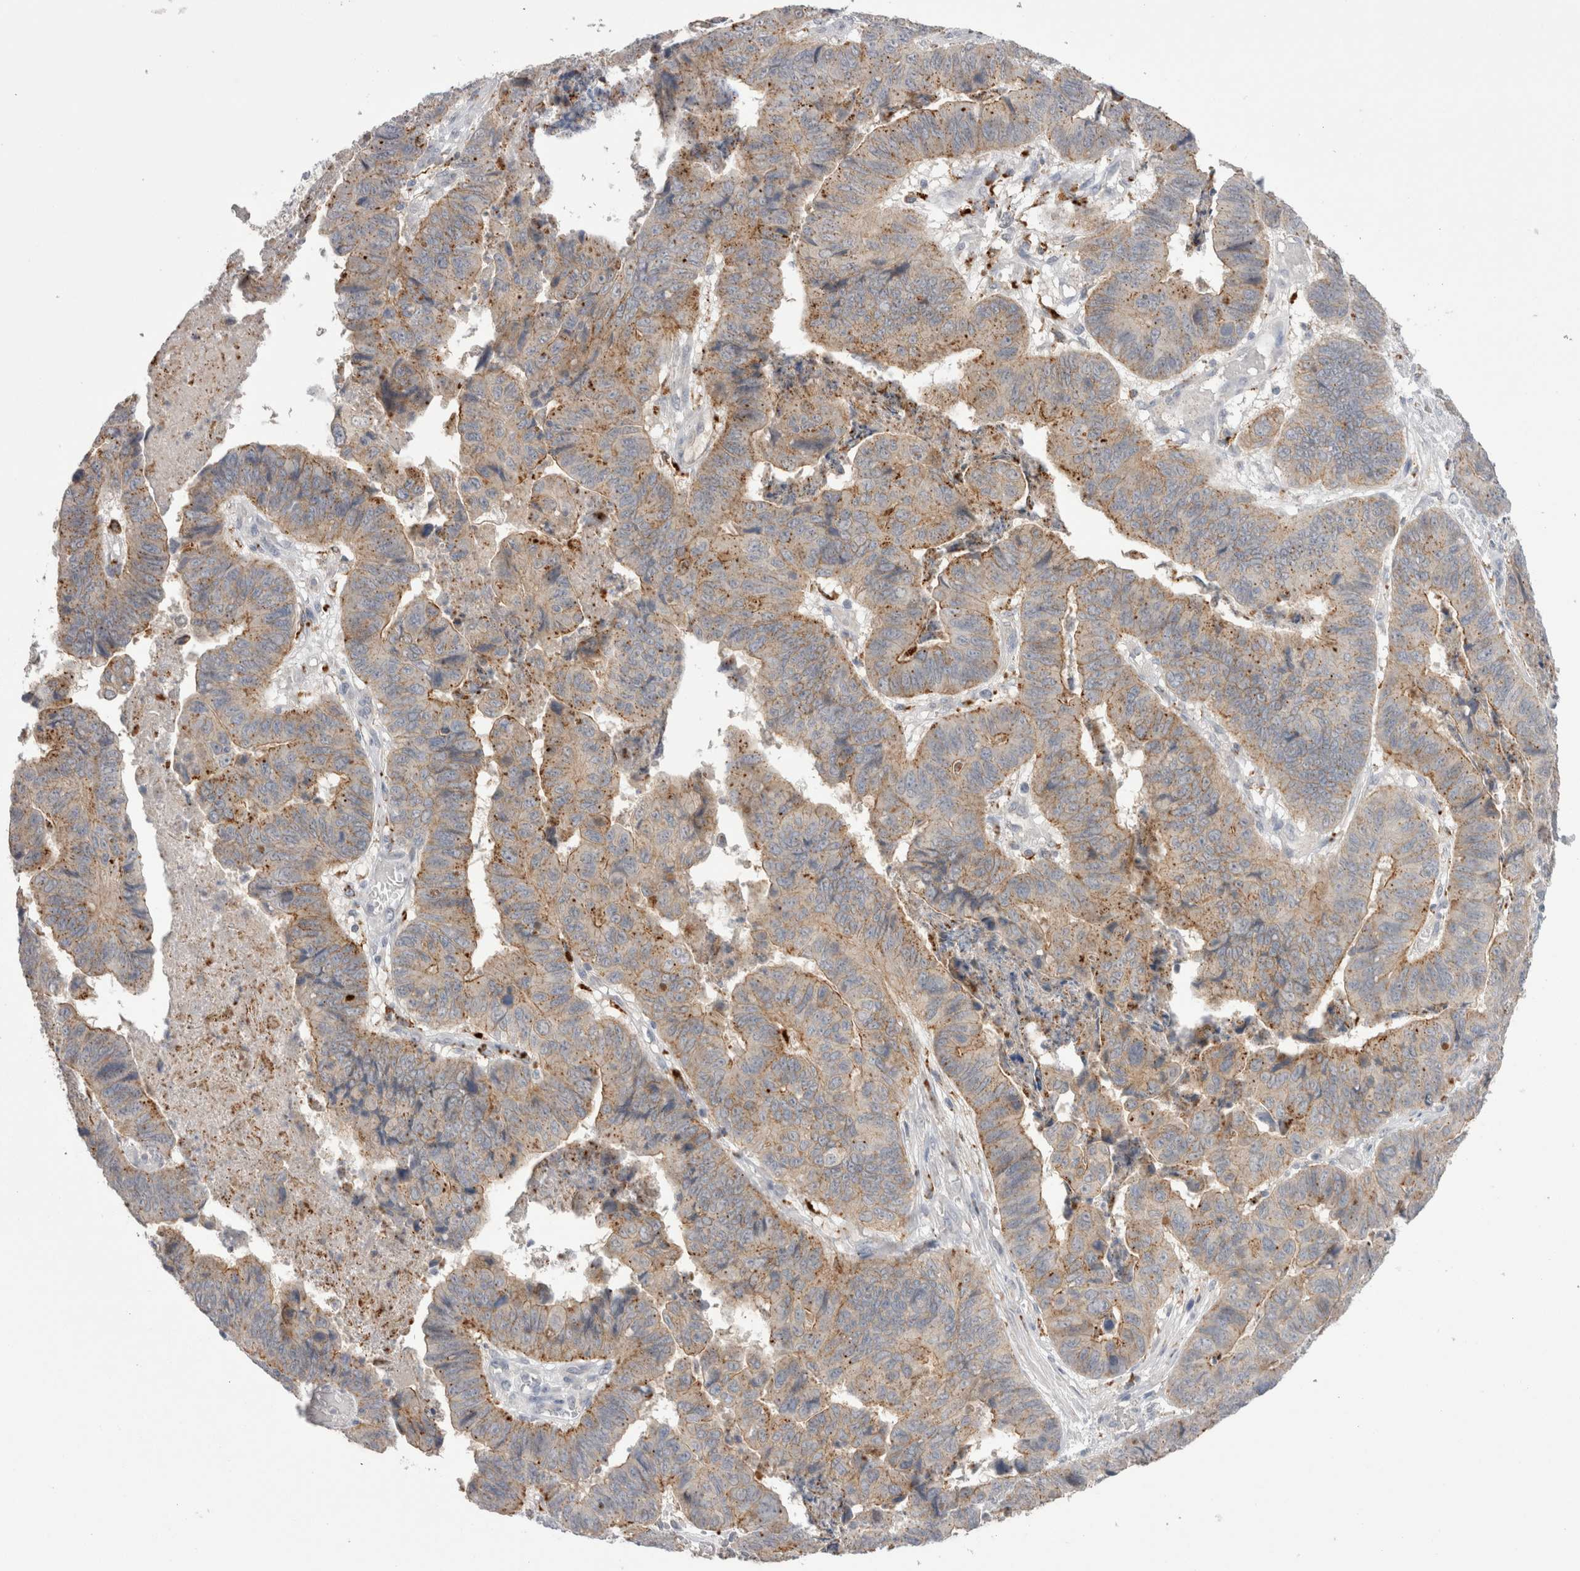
{"staining": {"intensity": "moderate", "quantity": "<25%", "location": "cytoplasmic/membranous"}, "tissue": "stomach cancer", "cell_type": "Tumor cells", "image_type": "cancer", "snomed": [{"axis": "morphology", "description": "Adenocarcinoma, NOS"}, {"axis": "topography", "description": "Stomach, lower"}], "caption": "Human adenocarcinoma (stomach) stained with a brown dye shows moderate cytoplasmic/membranous positive staining in approximately <25% of tumor cells.", "gene": "EPDR1", "patient": {"sex": "male", "age": 77}}